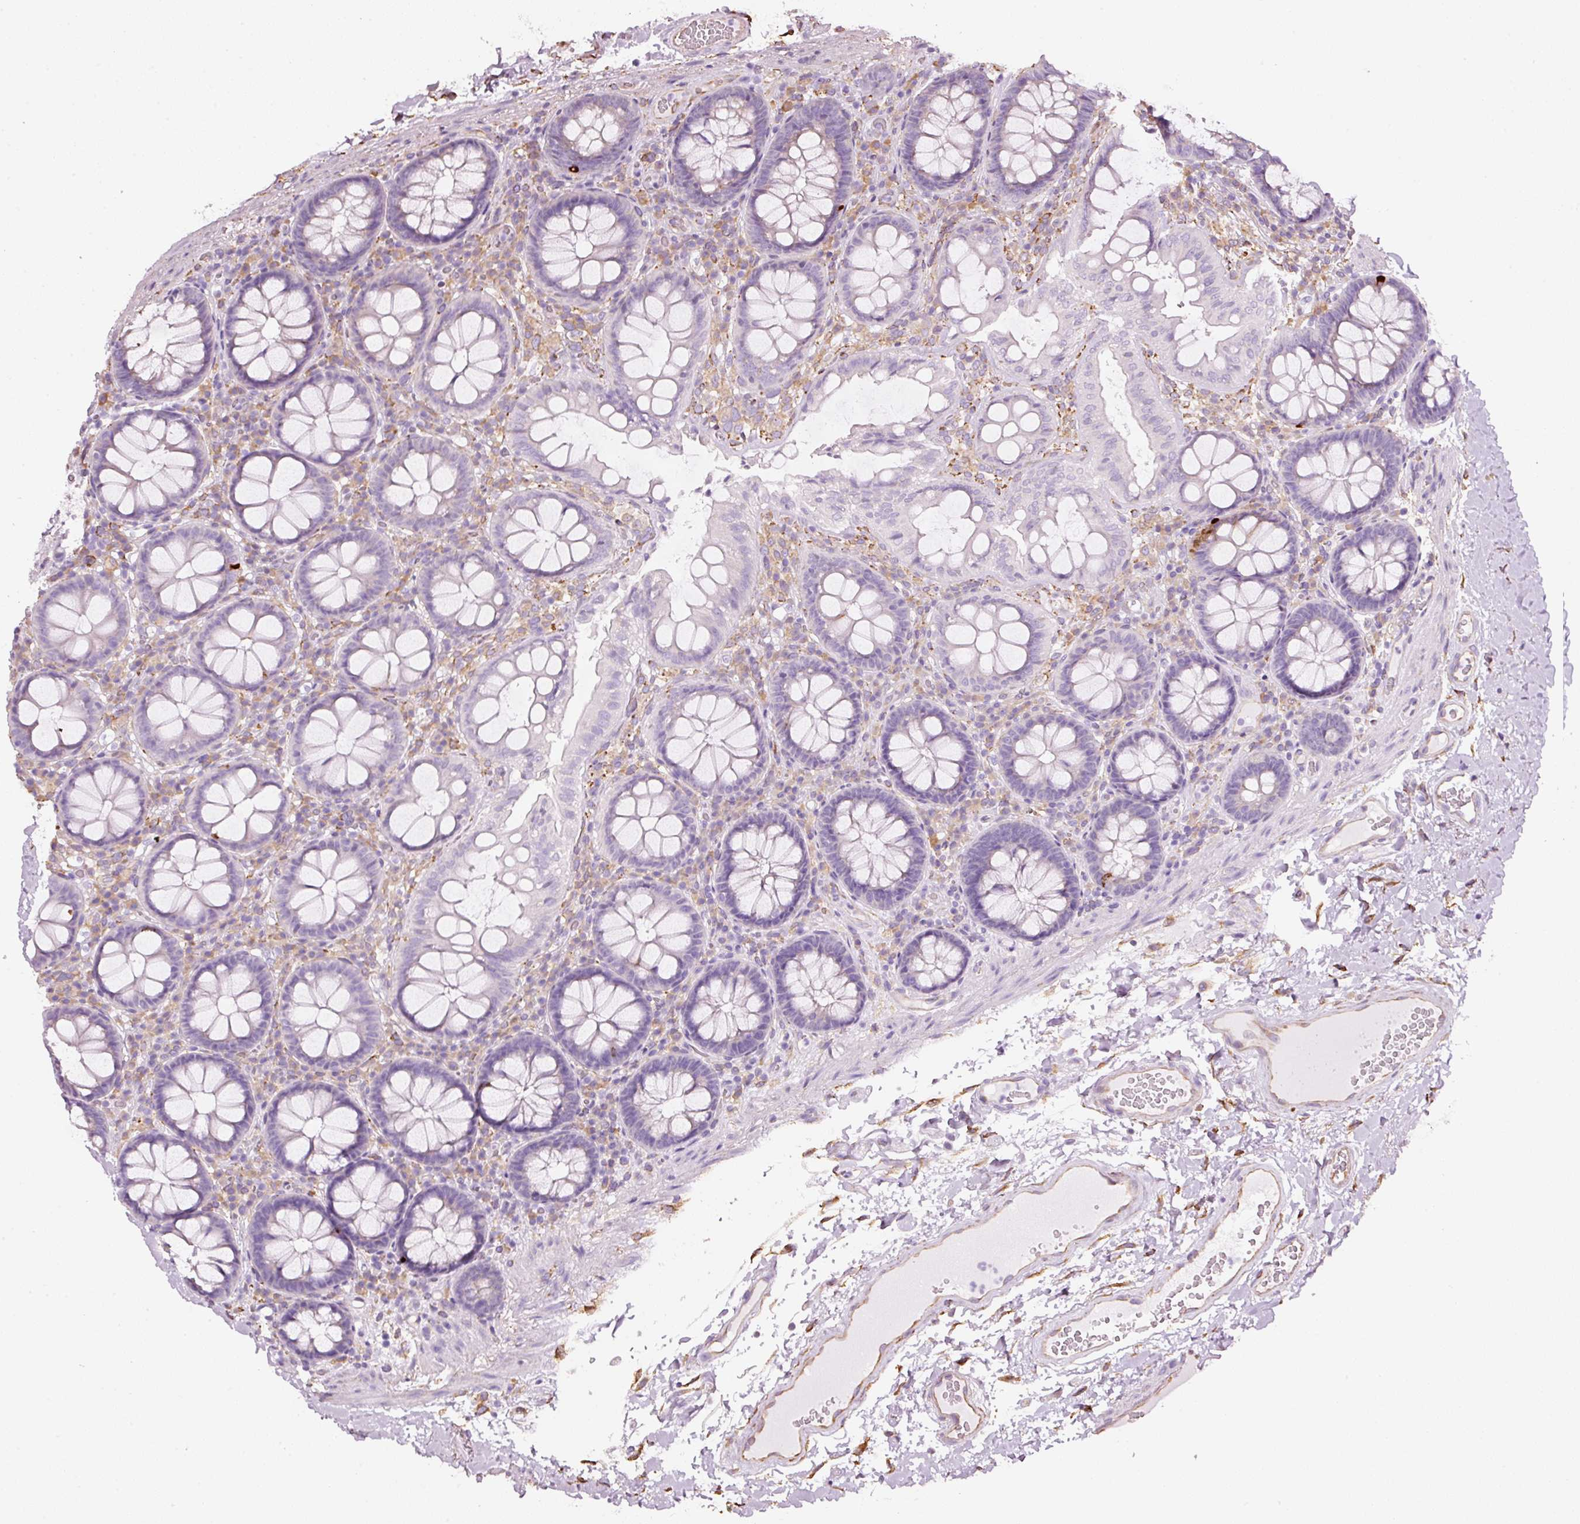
{"staining": {"intensity": "moderate", "quantity": ">75%", "location": "cytoplasmic/membranous"}, "tissue": "colon", "cell_type": "Endothelial cells", "image_type": "normal", "snomed": [{"axis": "morphology", "description": "Normal tissue, NOS"}, {"axis": "topography", "description": "Colon"}], "caption": "Protein staining by IHC shows moderate cytoplasmic/membranous positivity in approximately >75% of endothelial cells in unremarkable colon. (Stains: DAB (3,3'-diaminobenzidine) in brown, nuclei in blue, Microscopy: brightfield microscopy at high magnification).", "gene": "GCG", "patient": {"sex": "male", "age": 84}}